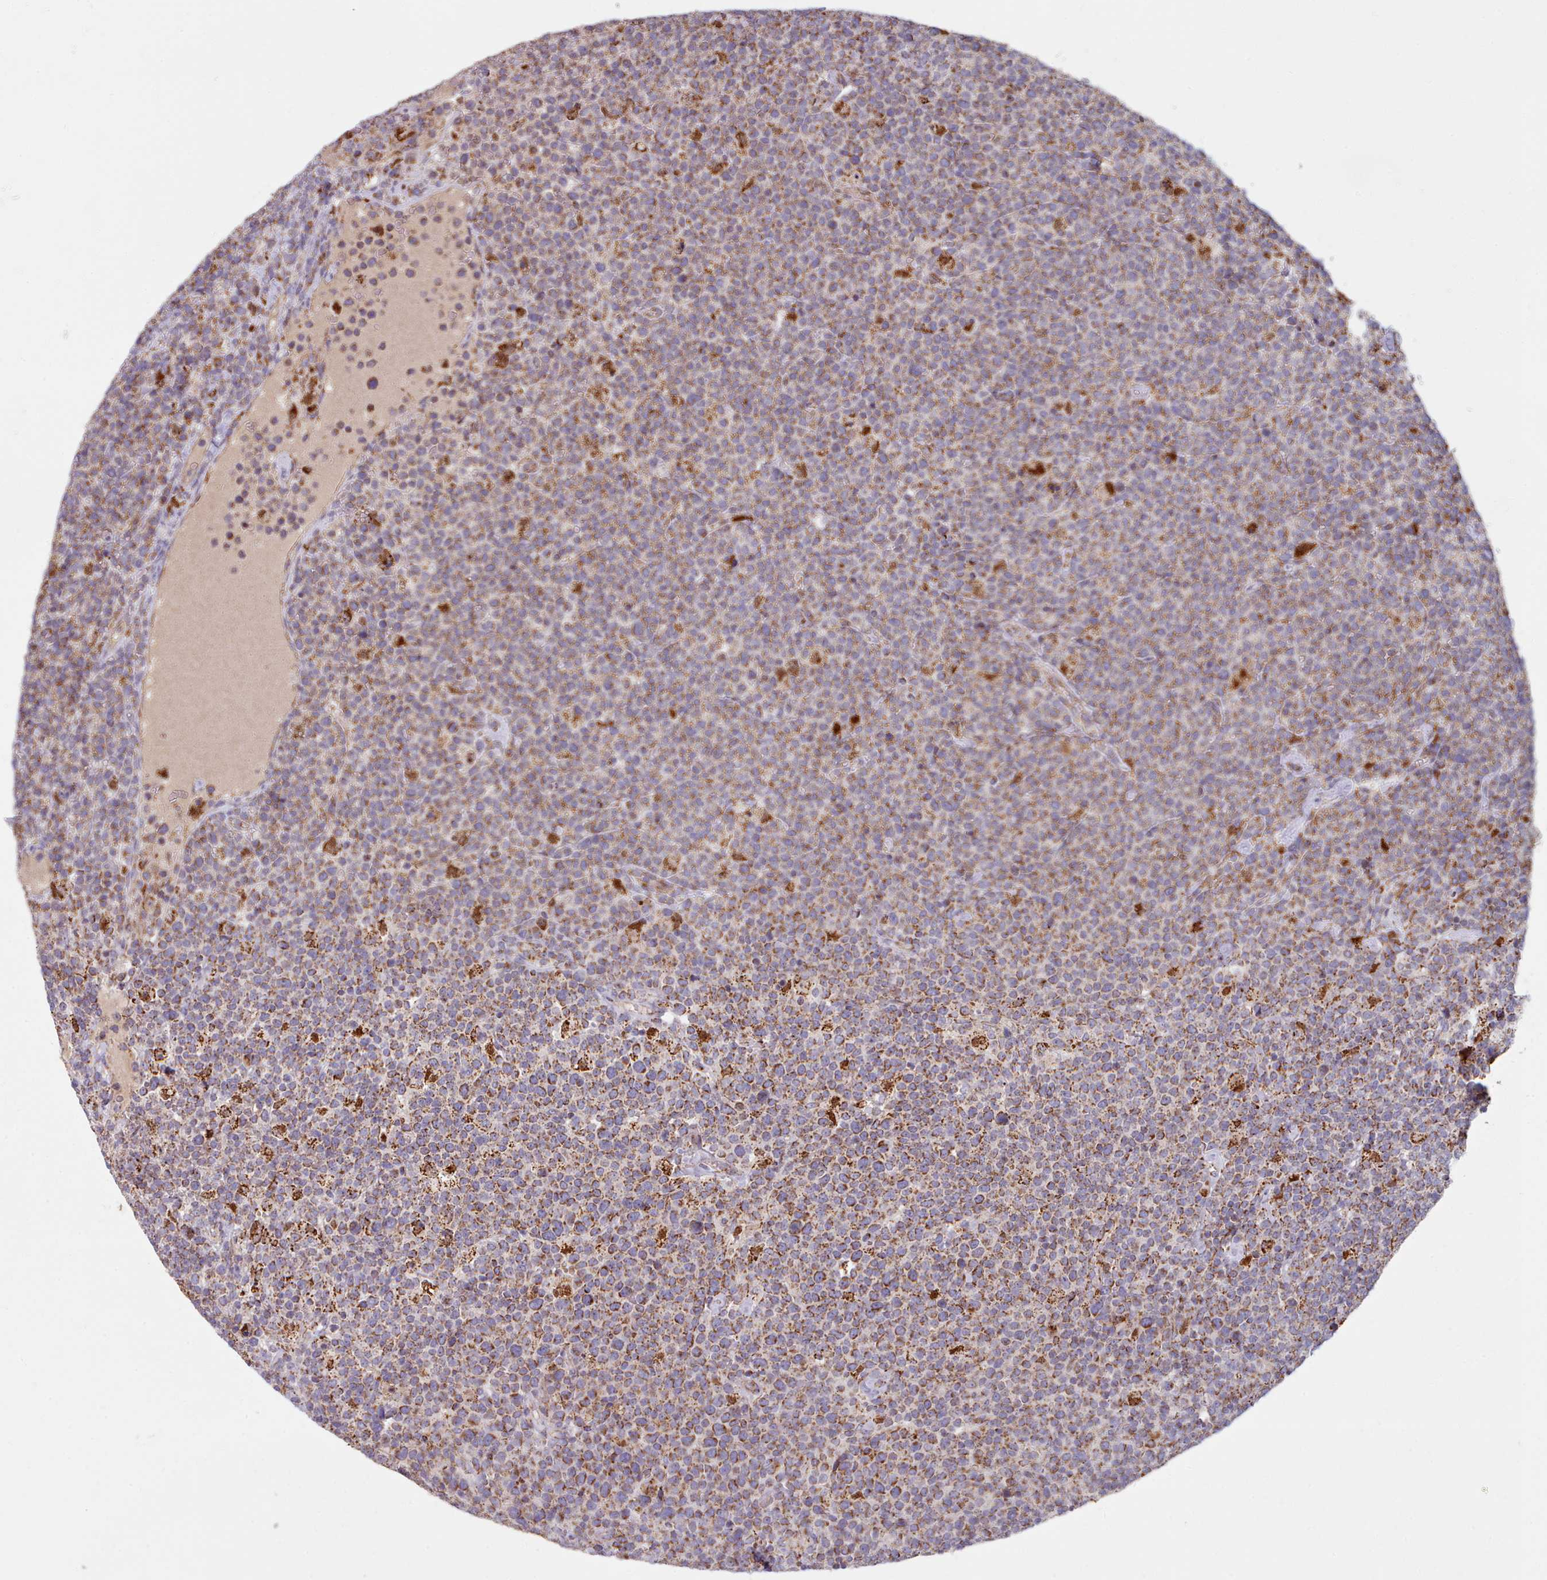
{"staining": {"intensity": "moderate", "quantity": ">75%", "location": "cytoplasmic/membranous"}, "tissue": "lymphoma", "cell_type": "Tumor cells", "image_type": "cancer", "snomed": [{"axis": "morphology", "description": "Malignant lymphoma, non-Hodgkin's type, High grade"}, {"axis": "topography", "description": "Lymph node"}], "caption": "Approximately >75% of tumor cells in malignant lymphoma, non-Hodgkin's type (high-grade) demonstrate moderate cytoplasmic/membranous protein staining as visualized by brown immunohistochemical staining.", "gene": "HSDL2", "patient": {"sex": "male", "age": 61}}